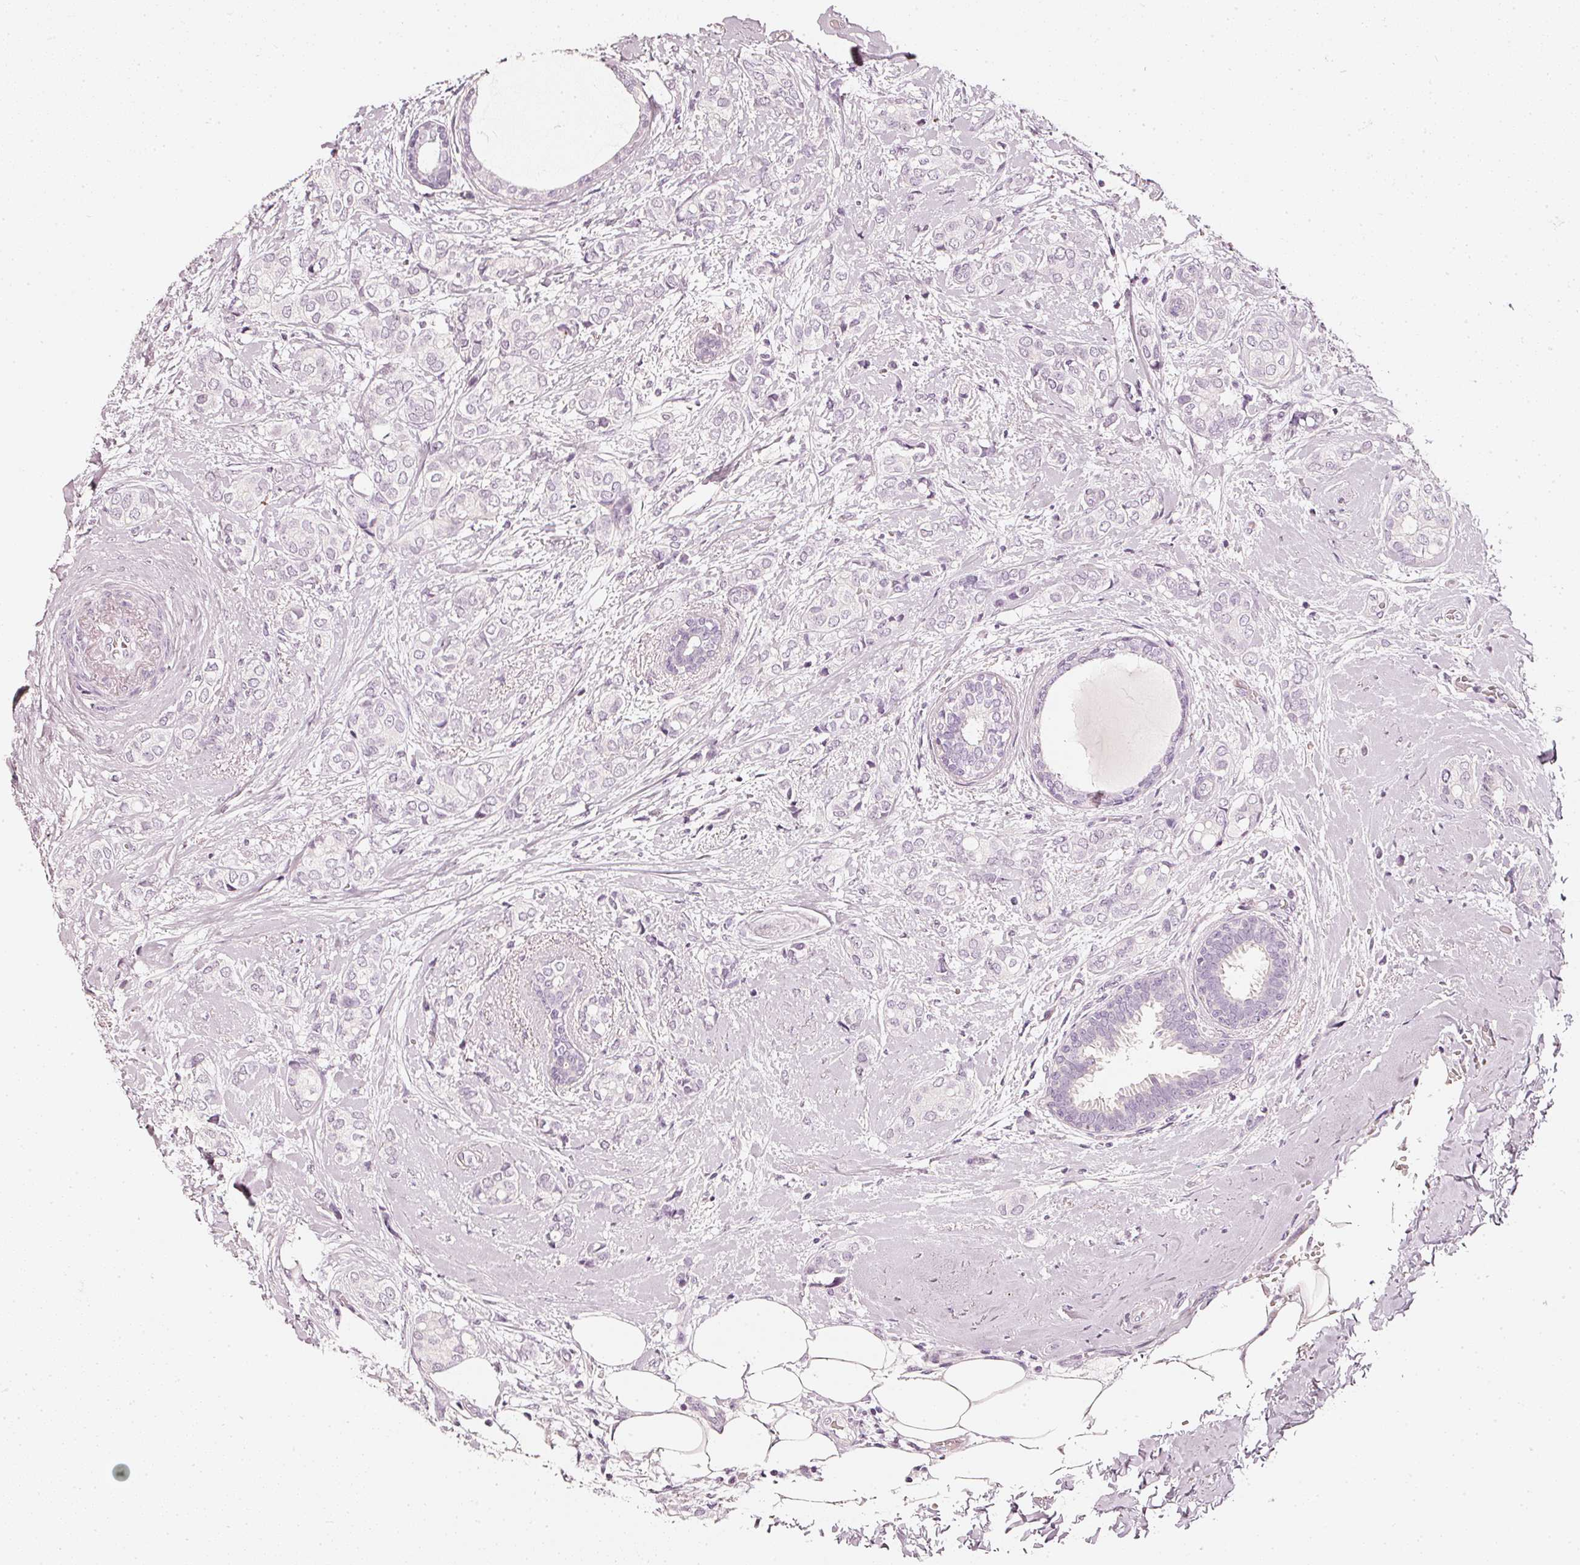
{"staining": {"intensity": "negative", "quantity": "none", "location": "none"}, "tissue": "breast cancer", "cell_type": "Tumor cells", "image_type": "cancer", "snomed": [{"axis": "morphology", "description": "Duct carcinoma"}, {"axis": "topography", "description": "Breast"}], "caption": "DAB (3,3'-diaminobenzidine) immunohistochemical staining of invasive ductal carcinoma (breast) exhibits no significant staining in tumor cells.", "gene": "CNP", "patient": {"sex": "female", "age": 73}}